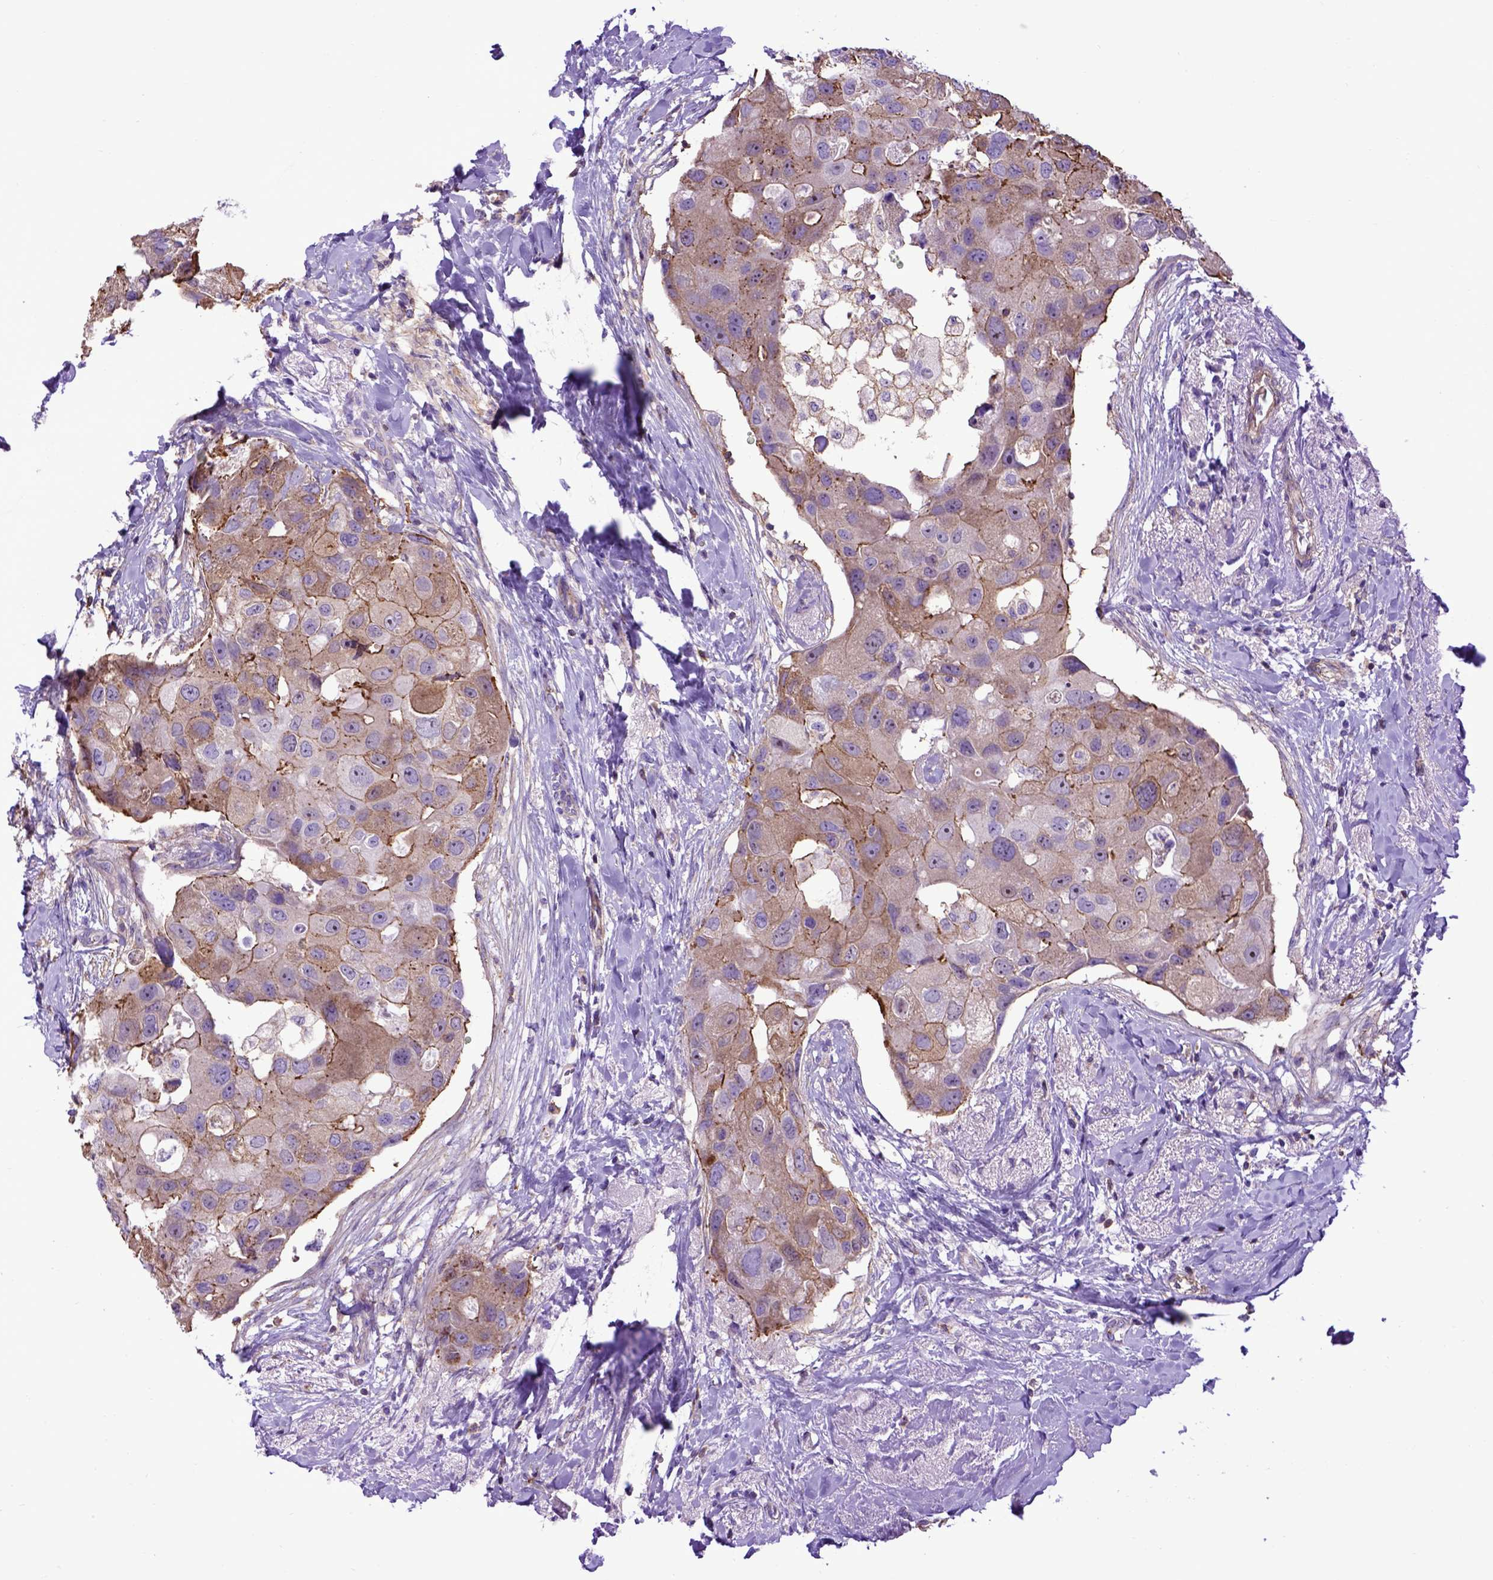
{"staining": {"intensity": "moderate", "quantity": ">75%", "location": "cytoplasmic/membranous"}, "tissue": "breast cancer", "cell_type": "Tumor cells", "image_type": "cancer", "snomed": [{"axis": "morphology", "description": "Duct carcinoma"}, {"axis": "topography", "description": "Breast"}], "caption": "Breast cancer was stained to show a protein in brown. There is medium levels of moderate cytoplasmic/membranous staining in about >75% of tumor cells.", "gene": "ASAH2", "patient": {"sex": "female", "age": 43}}